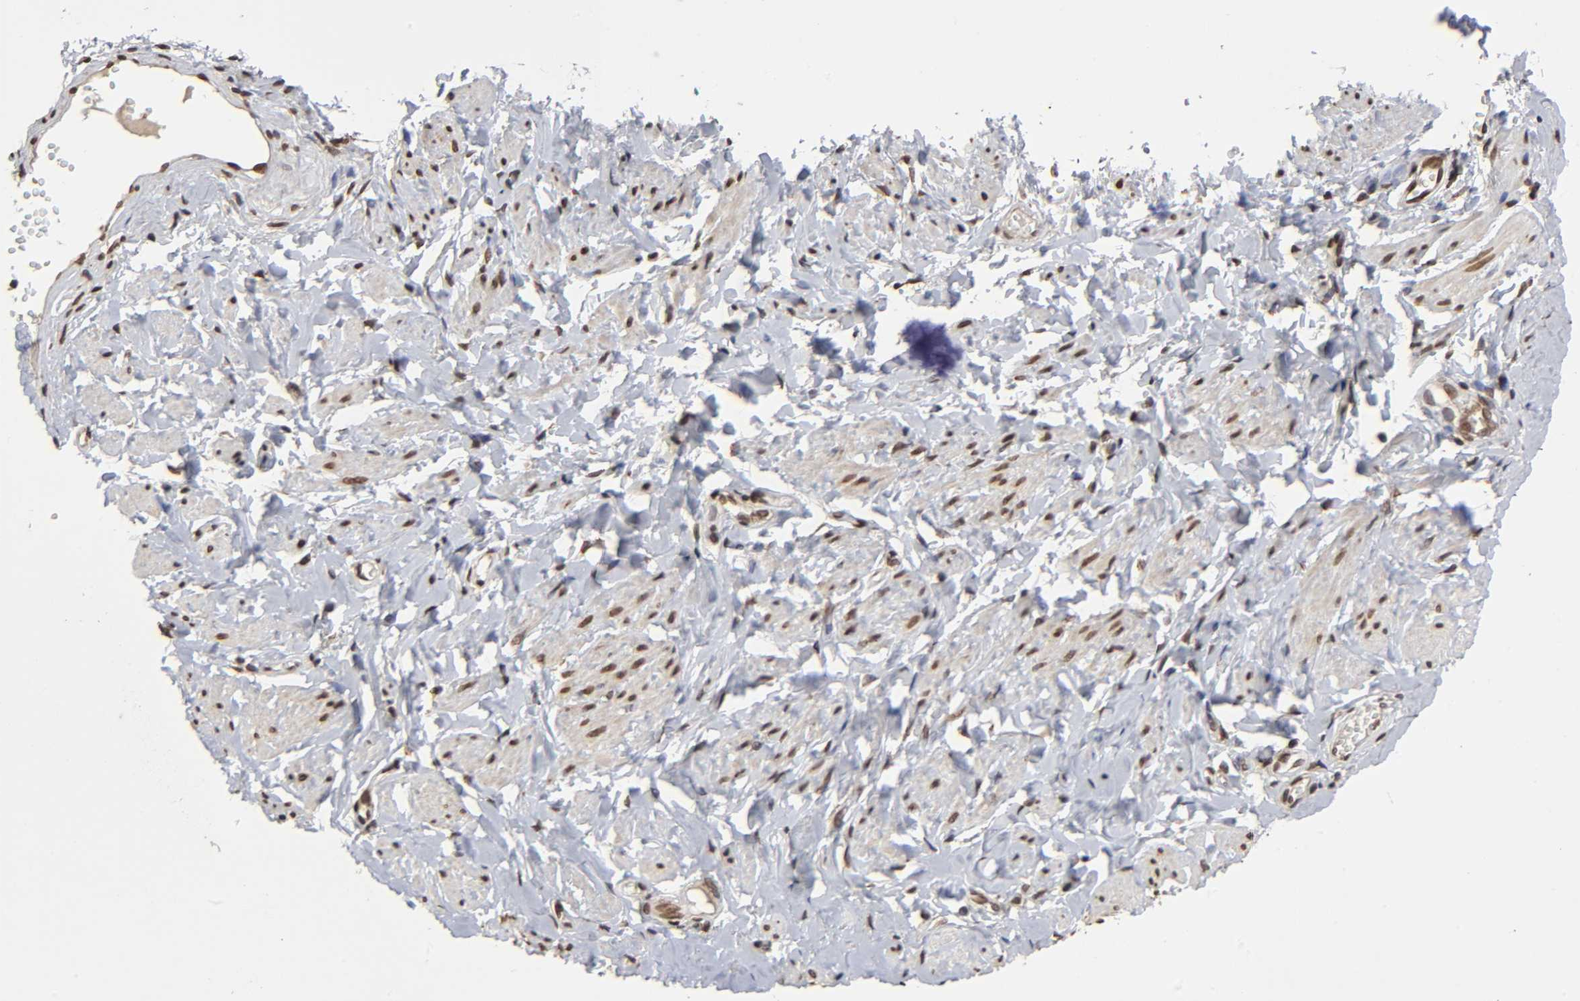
{"staining": {"intensity": "strong", "quantity": ">75%", "location": "nuclear"}, "tissue": "vagina", "cell_type": "Squamous epithelial cells", "image_type": "normal", "snomed": [{"axis": "morphology", "description": "Normal tissue, NOS"}, {"axis": "topography", "description": "Vagina"}], "caption": "Vagina stained with DAB immunohistochemistry (IHC) shows high levels of strong nuclear expression in about >75% of squamous epithelial cells.", "gene": "MLLT6", "patient": {"sex": "female", "age": 55}}